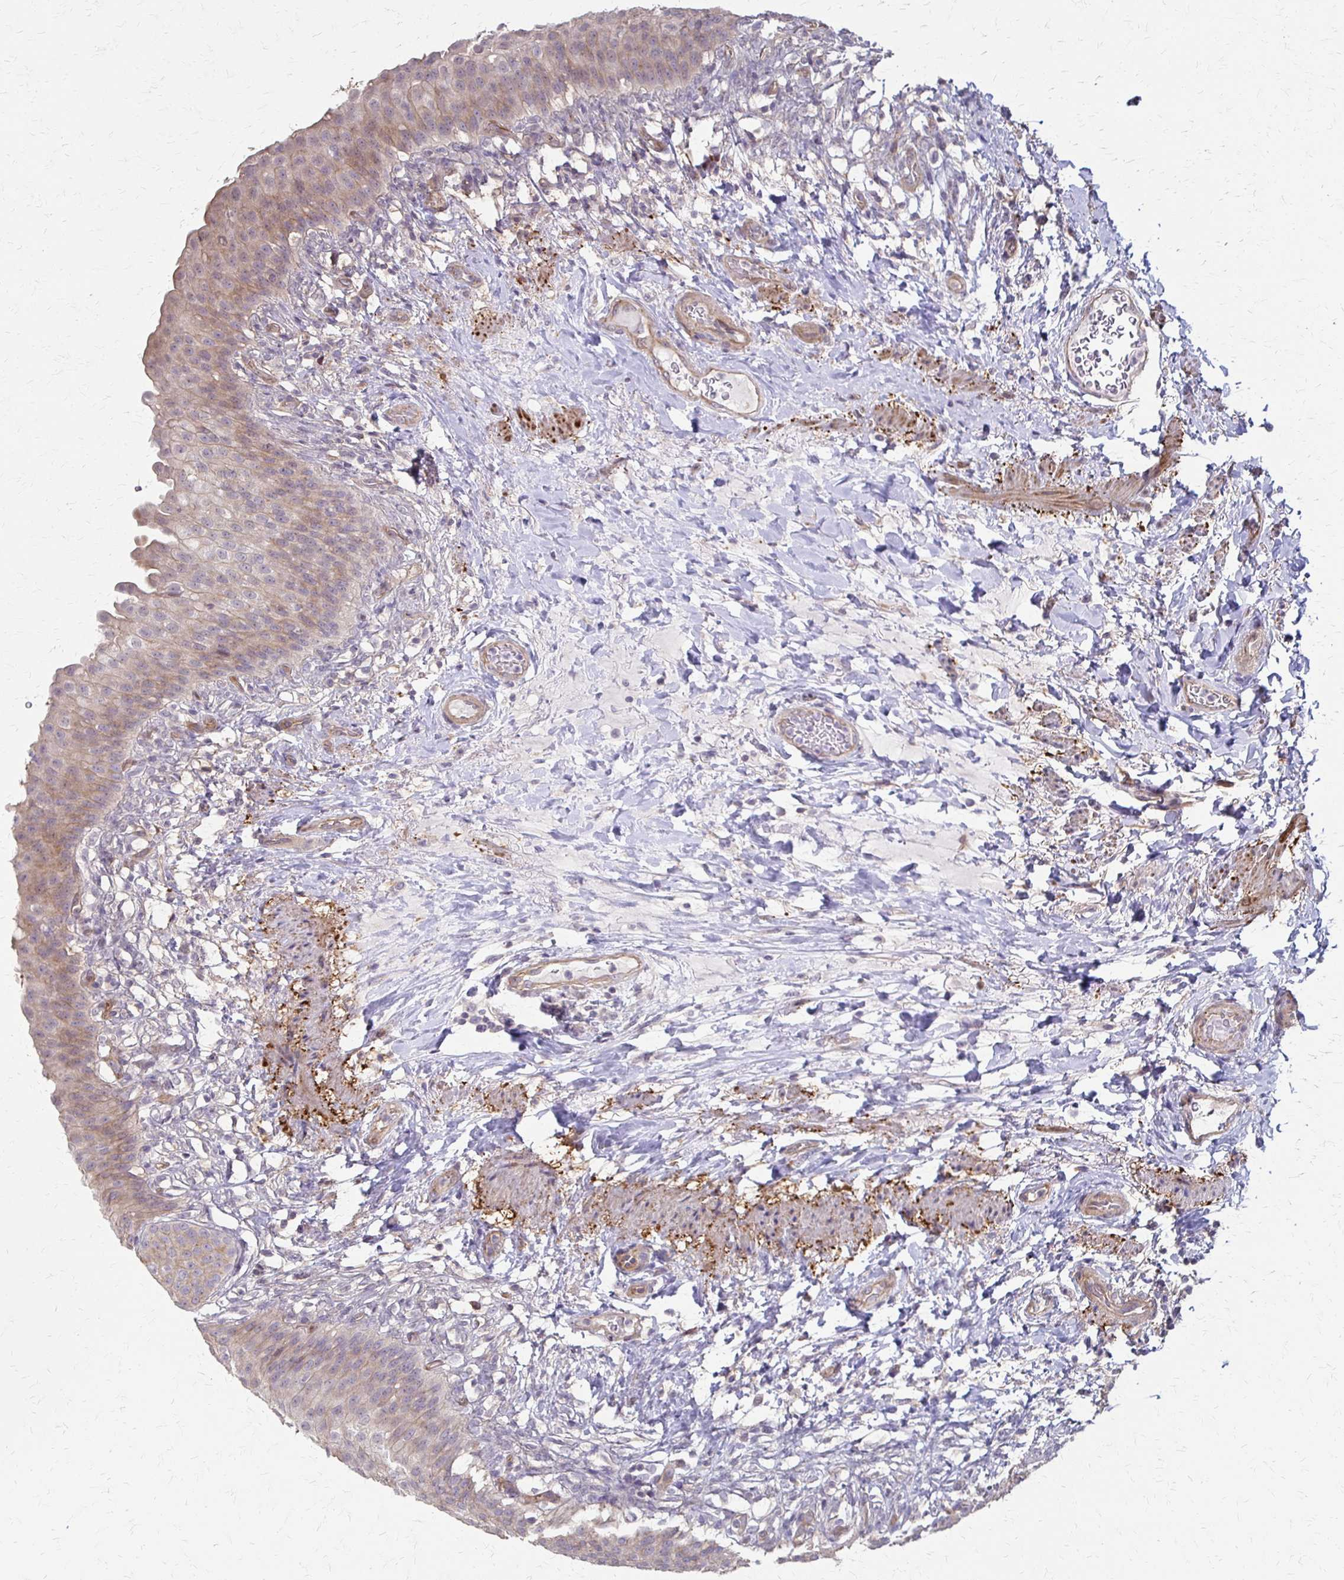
{"staining": {"intensity": "weak", "quantity": "25%-75%", "location": "cytoplasmic/membranous"}, "tissue": "urinary bladder", "cell_type": "Urothelial cells", "image_type": "normal", "snomed": [{"axis": "morphology", "description": "Normal tissue, NOS"}, {"axis": "topography", "description": "Urinary bladder"}, {"axis": "topography", "description": "Peripheral nerve tissue"}], "caption": "A photomicrograph of urinary bladder stained for a protein reveals weak cytoplasmic/membranous brown staining in urothelial cells. The staining was performed using DAB, with brown indicating positive protein expression. Nuclei are stained blue with hematoxylin.", "gene": "CFL2", "patient": {"sex": "female", "age": 60}}